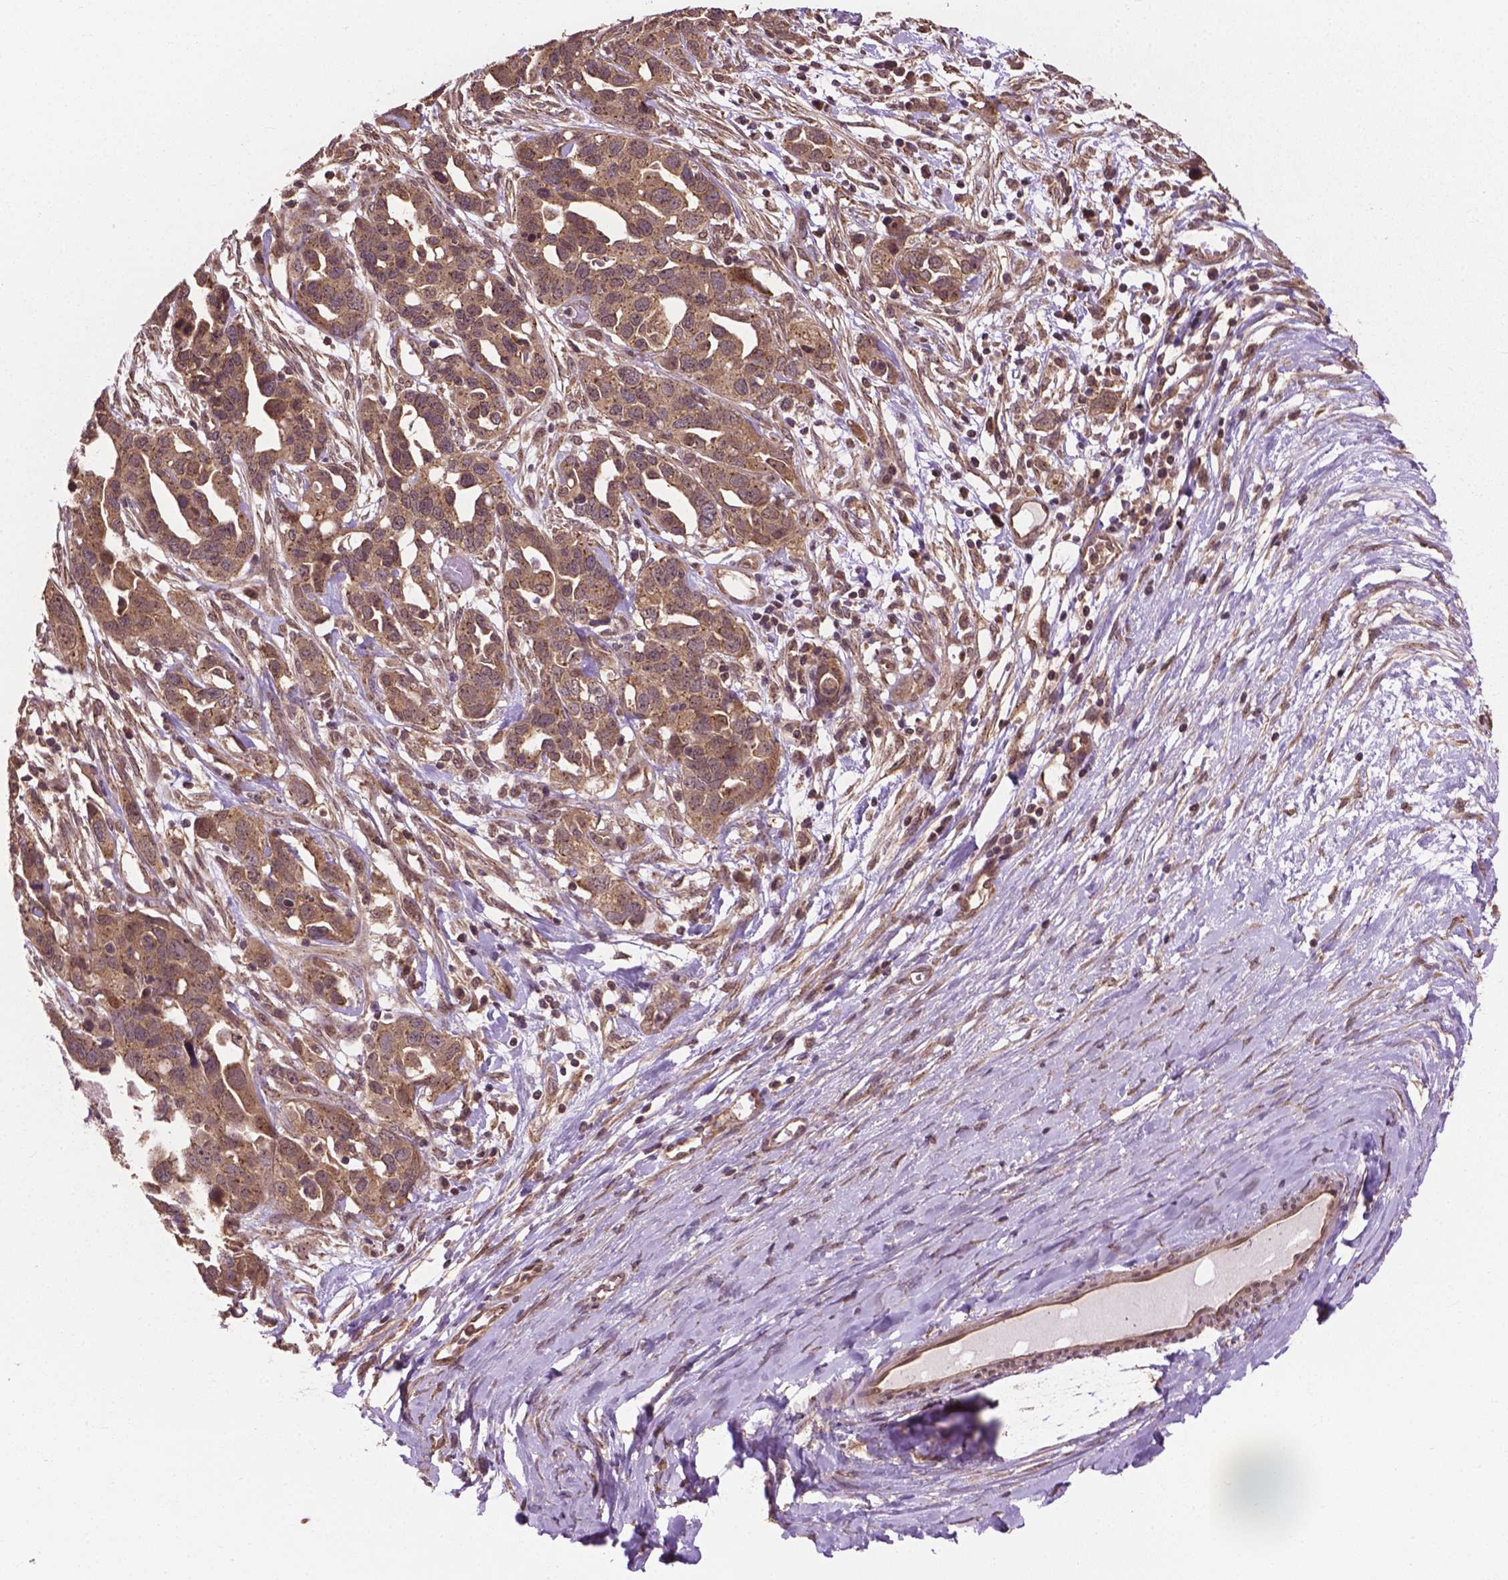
{"staining": {"intensity": "moderate", "quantity": ">75%", "location": "cytoplasmic/membranous"}, "tissue": "ovarian cancer", "cell_type": "Tumor cells", "image_type": "cancer", "snomed": [{"axis": "morphology", "description": "Cystadenocarcinoma, serous, NOS"}, {"axis": "topography", "description": "Ovary"}], "caption": "Immunohistochemical staining of human ovarian cancer displays moderate cytoplasmic/membranous protein positivity in about >75% of tumor cells.", "gene": "PPP1CB", "patient": {"sex": "female", "age": 54}}